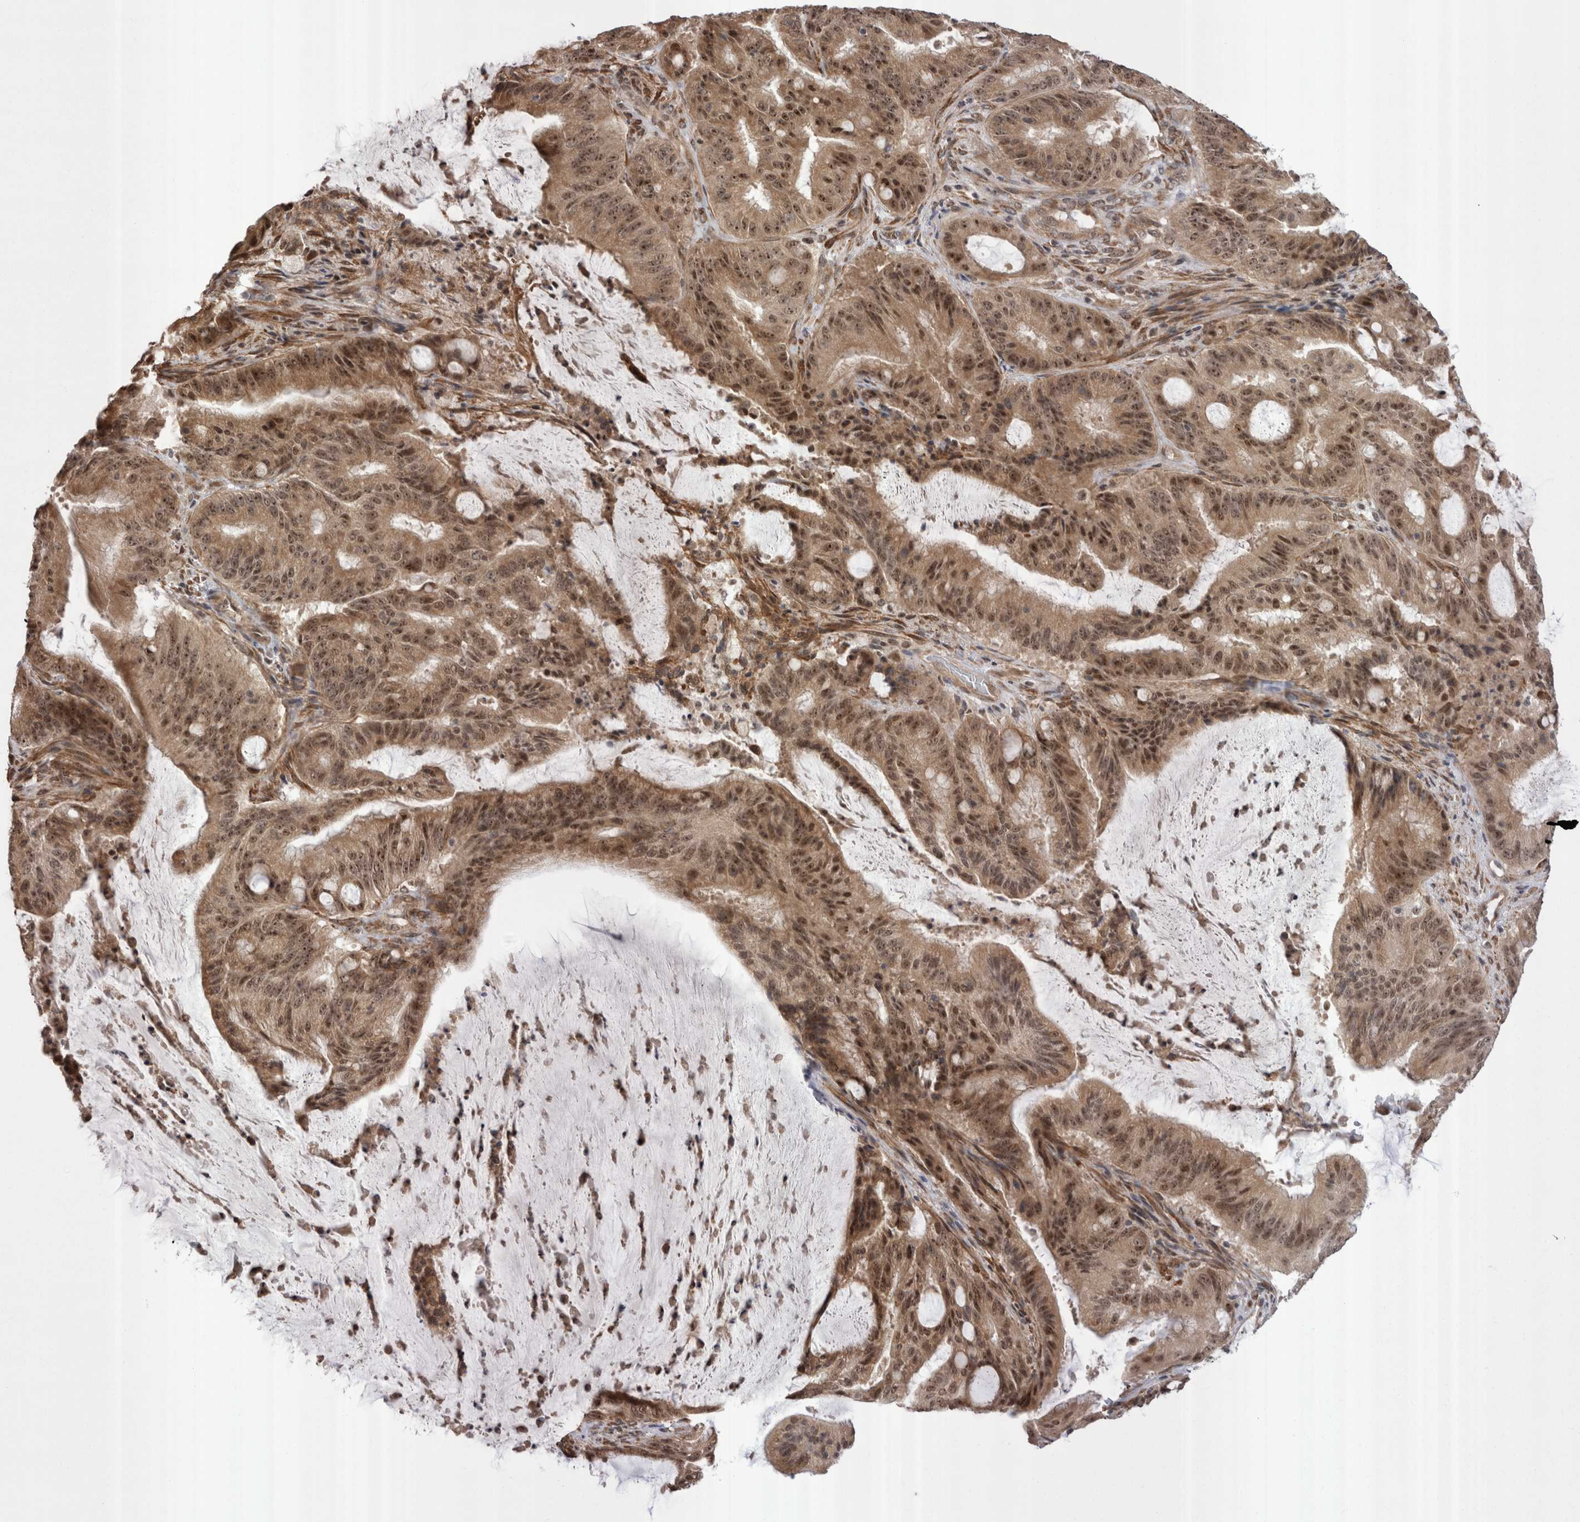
{"staining": {"intensity": "moderate", "quantity": ">75%", "location": "cytoplasmic/membranous,nuclear"}, "tissue": "liver cancer", "cell_type": "Tumor cells", "image_type": "cancer", "snomed": [{"axis": "morphology", "description": "Normal tissue, NOS"}, {"axis": "morphology", "description": "Cholangiocarcinoma"}, {"axis": "topography", "description": "Liver"}, {"axis": "topography", "description": "Peripheral nerve tissue"}], "caption": "This is an image of immunohistochemistry (IHC) staining of liver cancer, which shows moderate positivity in the cytoplasmic/membranous and nuclear of tumor cells.", "gene": "EXOSC4", "patient": {"sex": "female", "age": 73}}